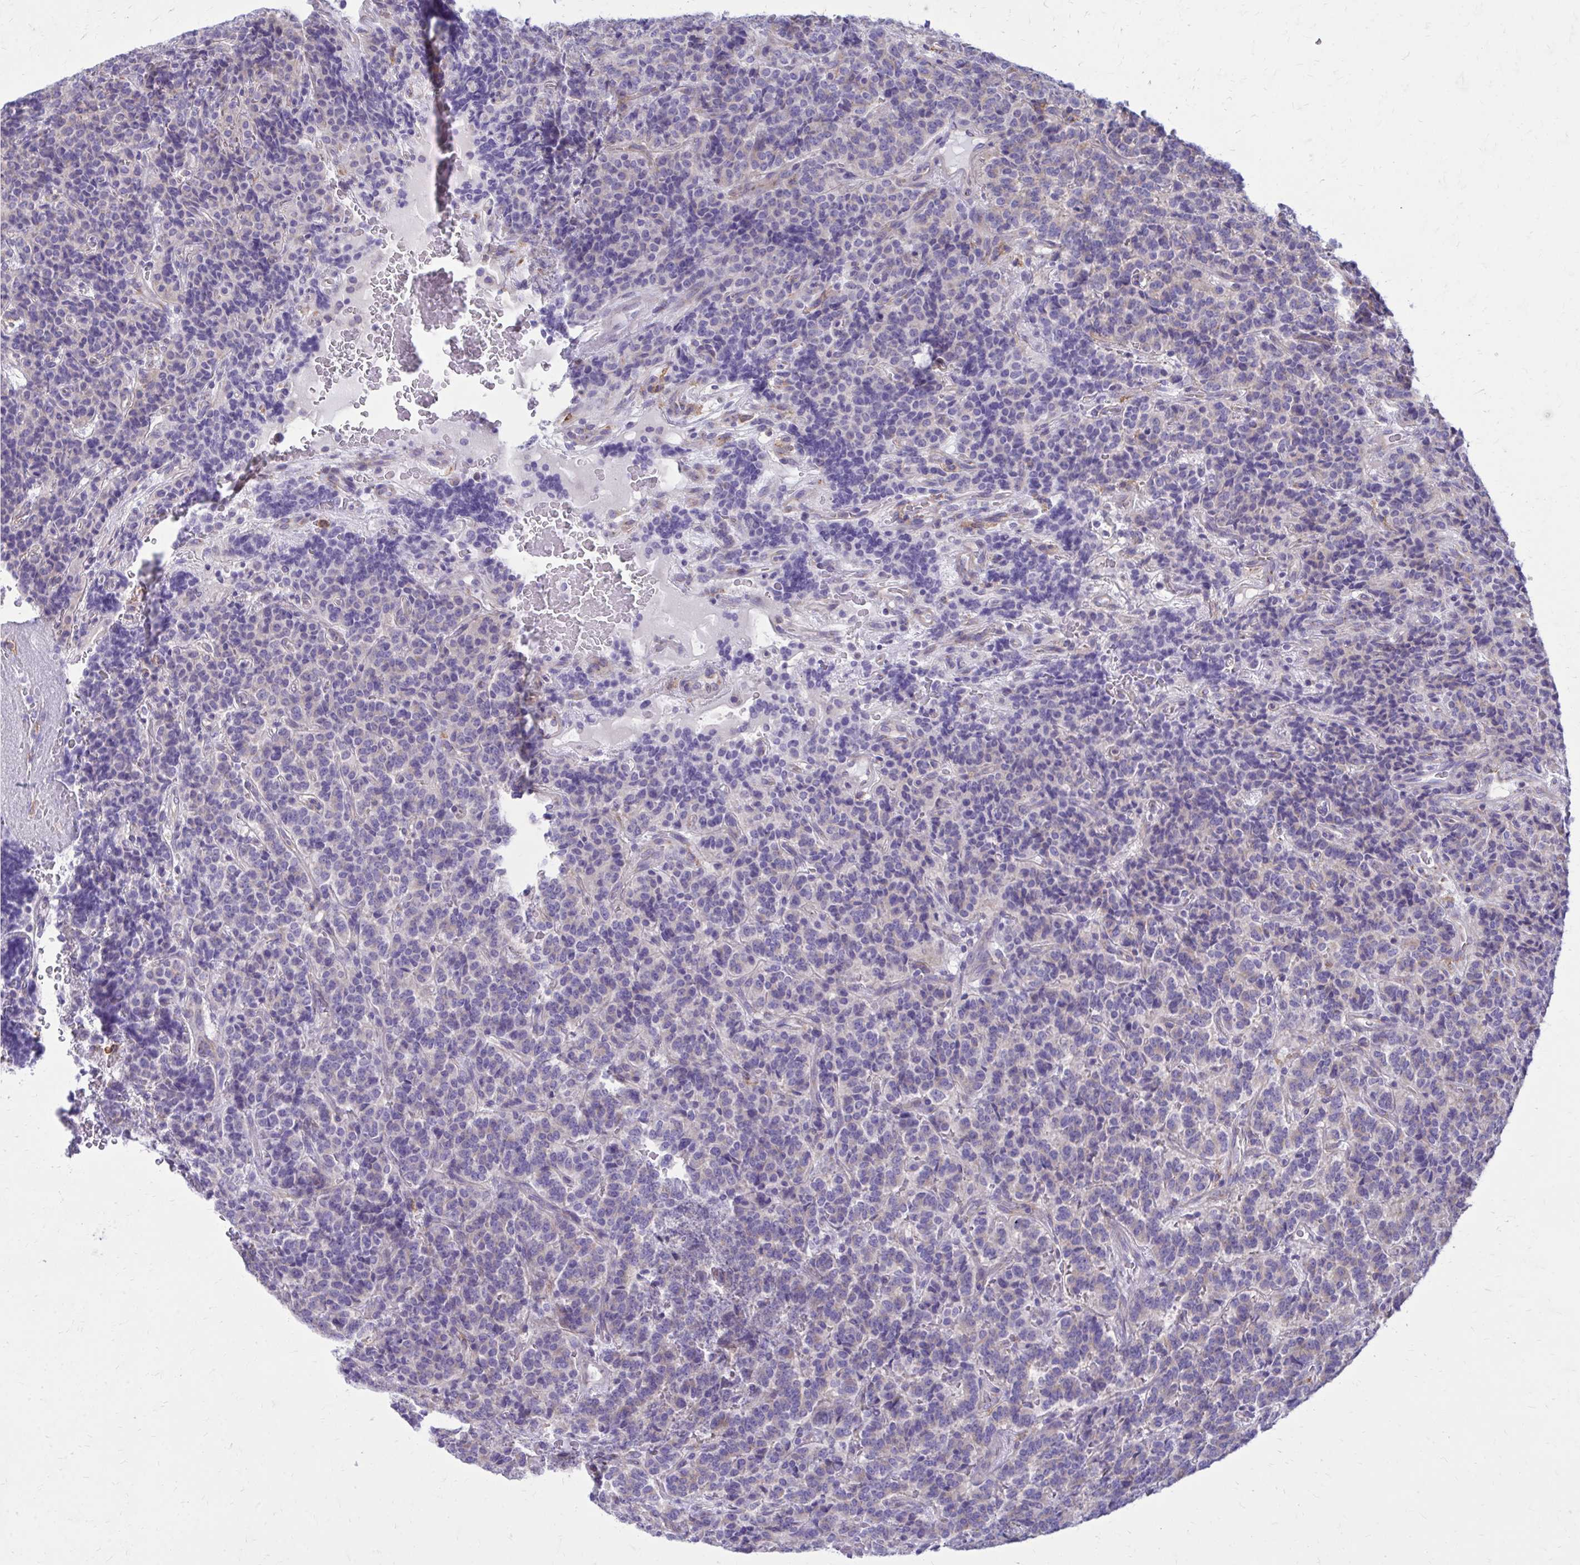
{"staining": {"intensity": "negative", "quantity": "none", "location": "none"}, "tissue": "carcinoid", "cell_type": "Tumor cells", "image_type": "cancer", "snomed": [{"axis": "morphology", "description": "Carcinoid, malignant, NOS"}, {"axis": "topography", "description": "Pancreas"}], "caption": "A high-resolution photomicrograph shows immunohistochemistry (IHC) staining of carcinoid, which displays no significant expression in tumor cells.", "gene": "CLTA", "patient": {"sex": "male", "age": 36}}